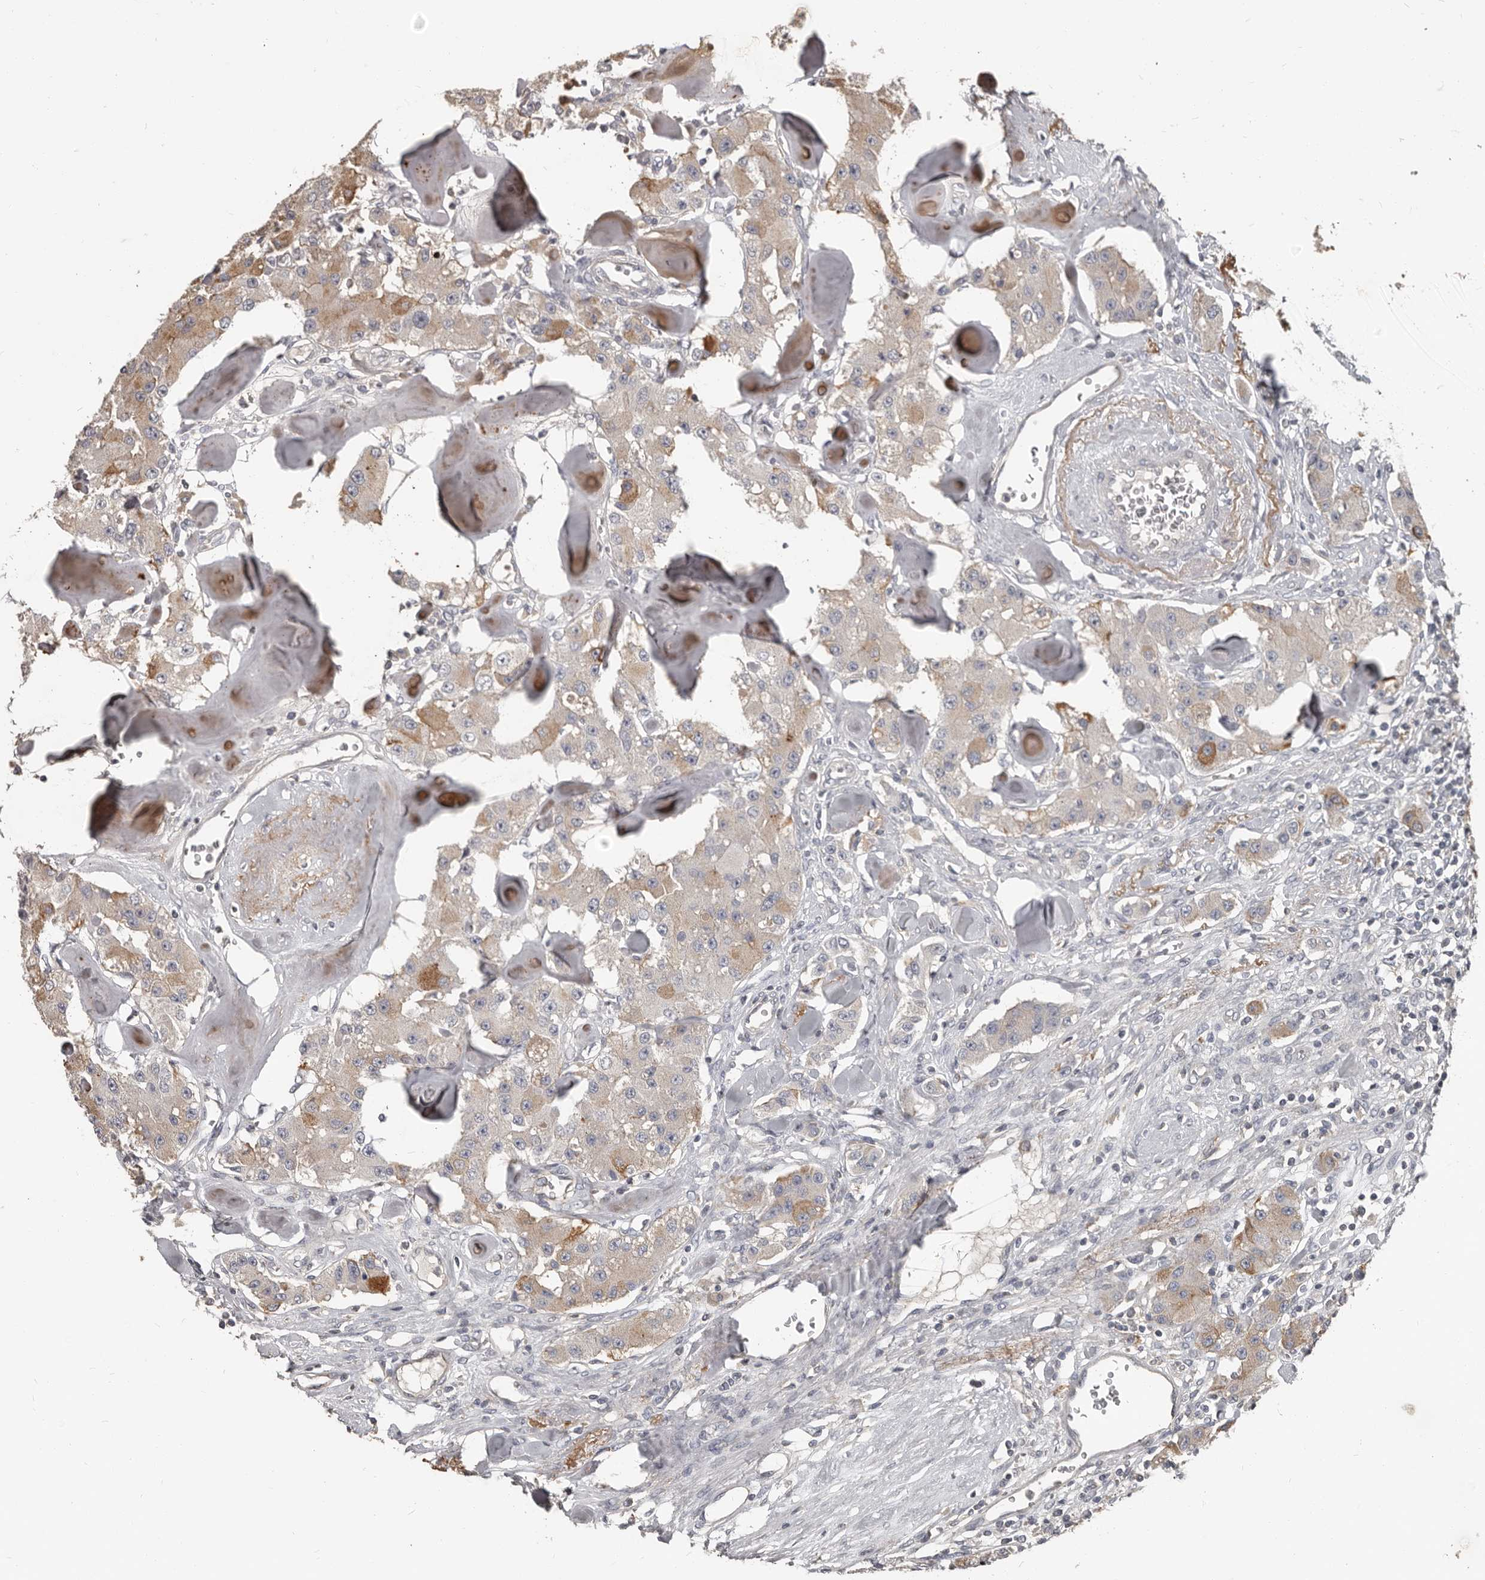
{"staining": {"intensity": "moderate", "quantity": "25%-75%", "location": "cytoplasmic/membranous"}, "tissue": "carcinoid", "cell_type": "Tumor cells", "image_type": "cancer", "snomed": [{"axis": "morphology", "description": "Carcinoid, malignant, NOS"}, {"axis": "topography", "description": "Pancreas"}], "caption": "This micrograph demonstrates immunohistochemistry (IHC) staining of human malignant carcinoid, with medium moderate cytoplasmic/membranous staining in approximately 25%-75% of tumor cells.", "gene": "CA6", "patient": {"sex": "male", "age": 41}}